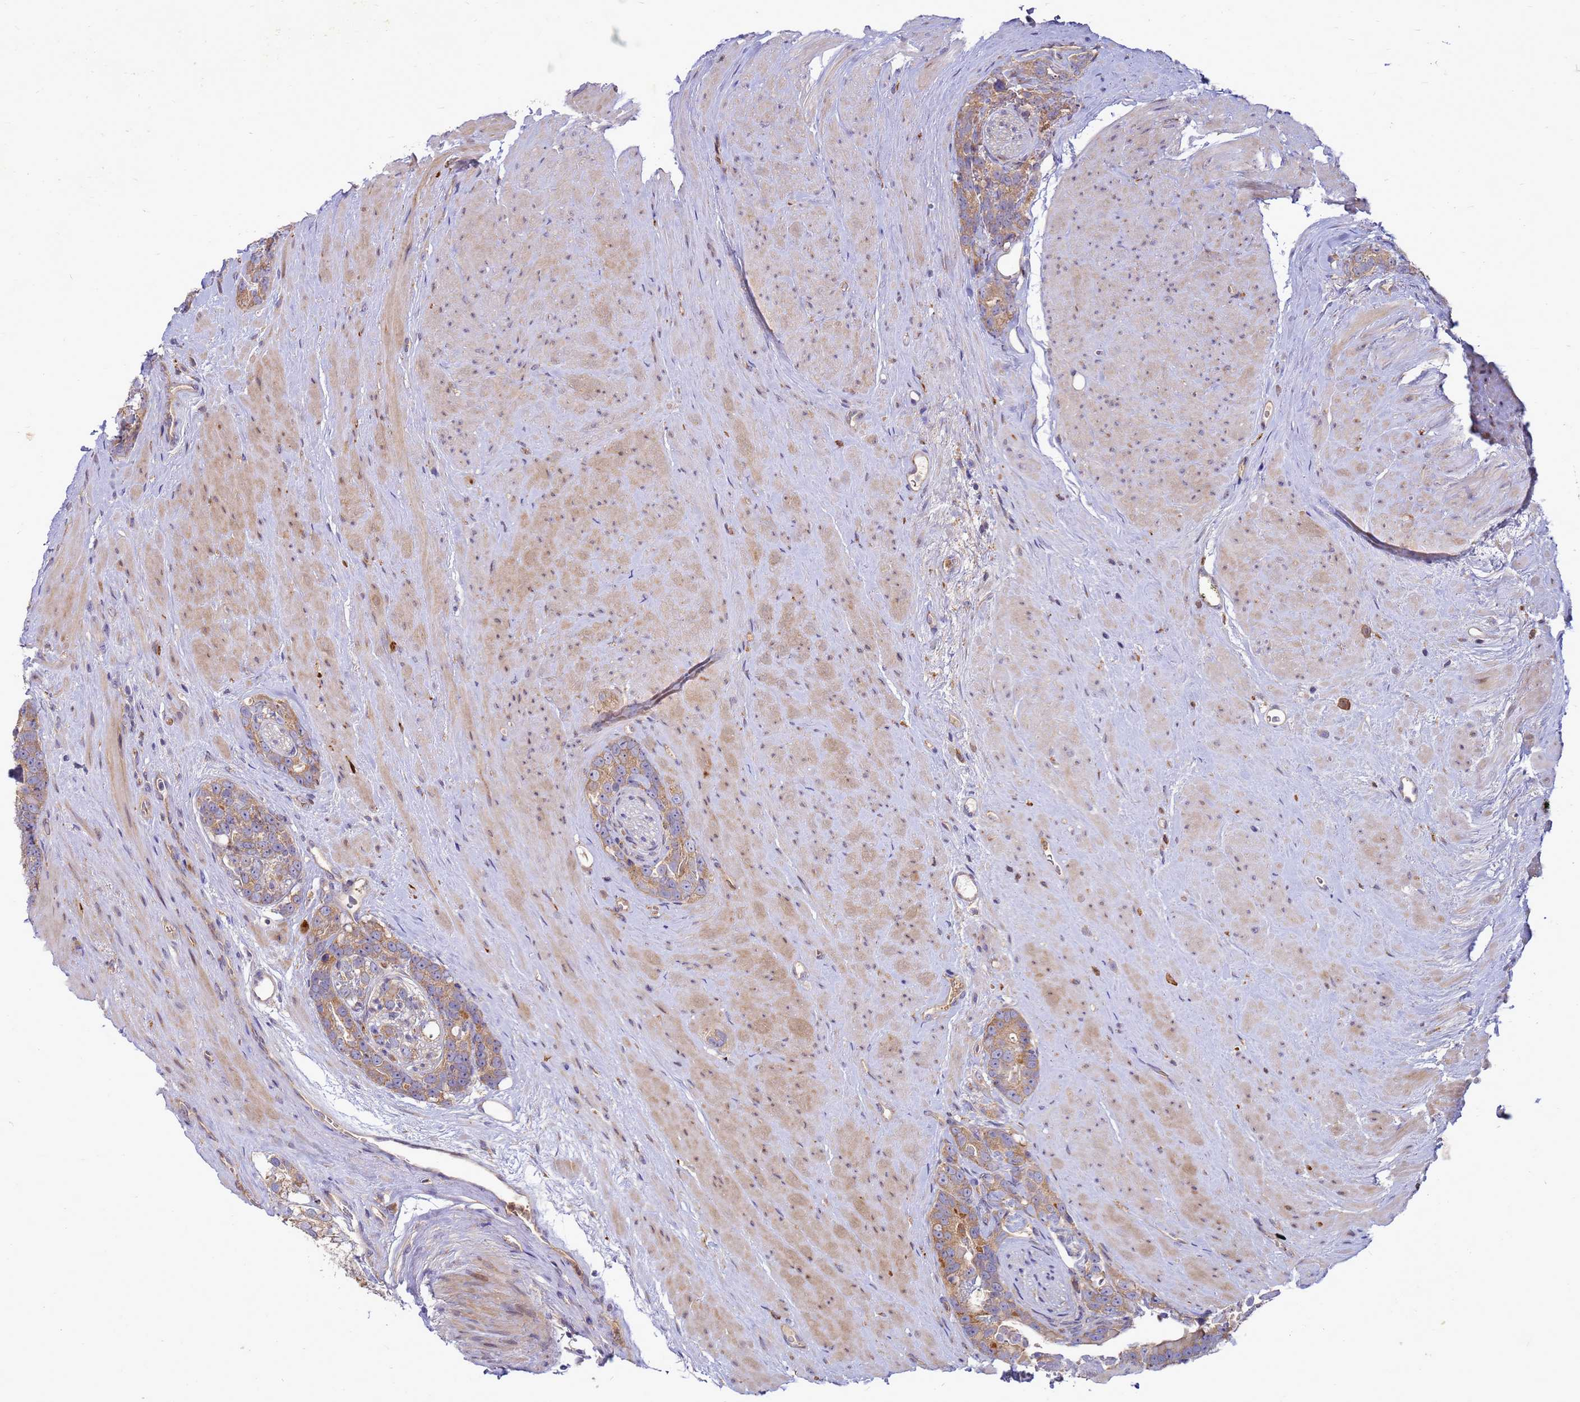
{"staining": {"intensity": "moderate", "quantity": ">75%", "location": "cytoplasmic/membranous"}, "tissue": "prostate cancer", "cell_type": "Tumor cells", "image_type": "cancer", "snomed": [{"axis": "morphology", "description": "Adenocarcinoma, High grade"}, {"axis": "topography", "description": "Prostate"}], "caption": "Human adenocarcinoma (high-grade) (prostate) stained for a protein (brown) reveals moderate cytoplasmic/membranous positive expression in approximately >75% of tumor cells.", "gene": "RNF215", "patient": {"sex": "male", "age": 74}}